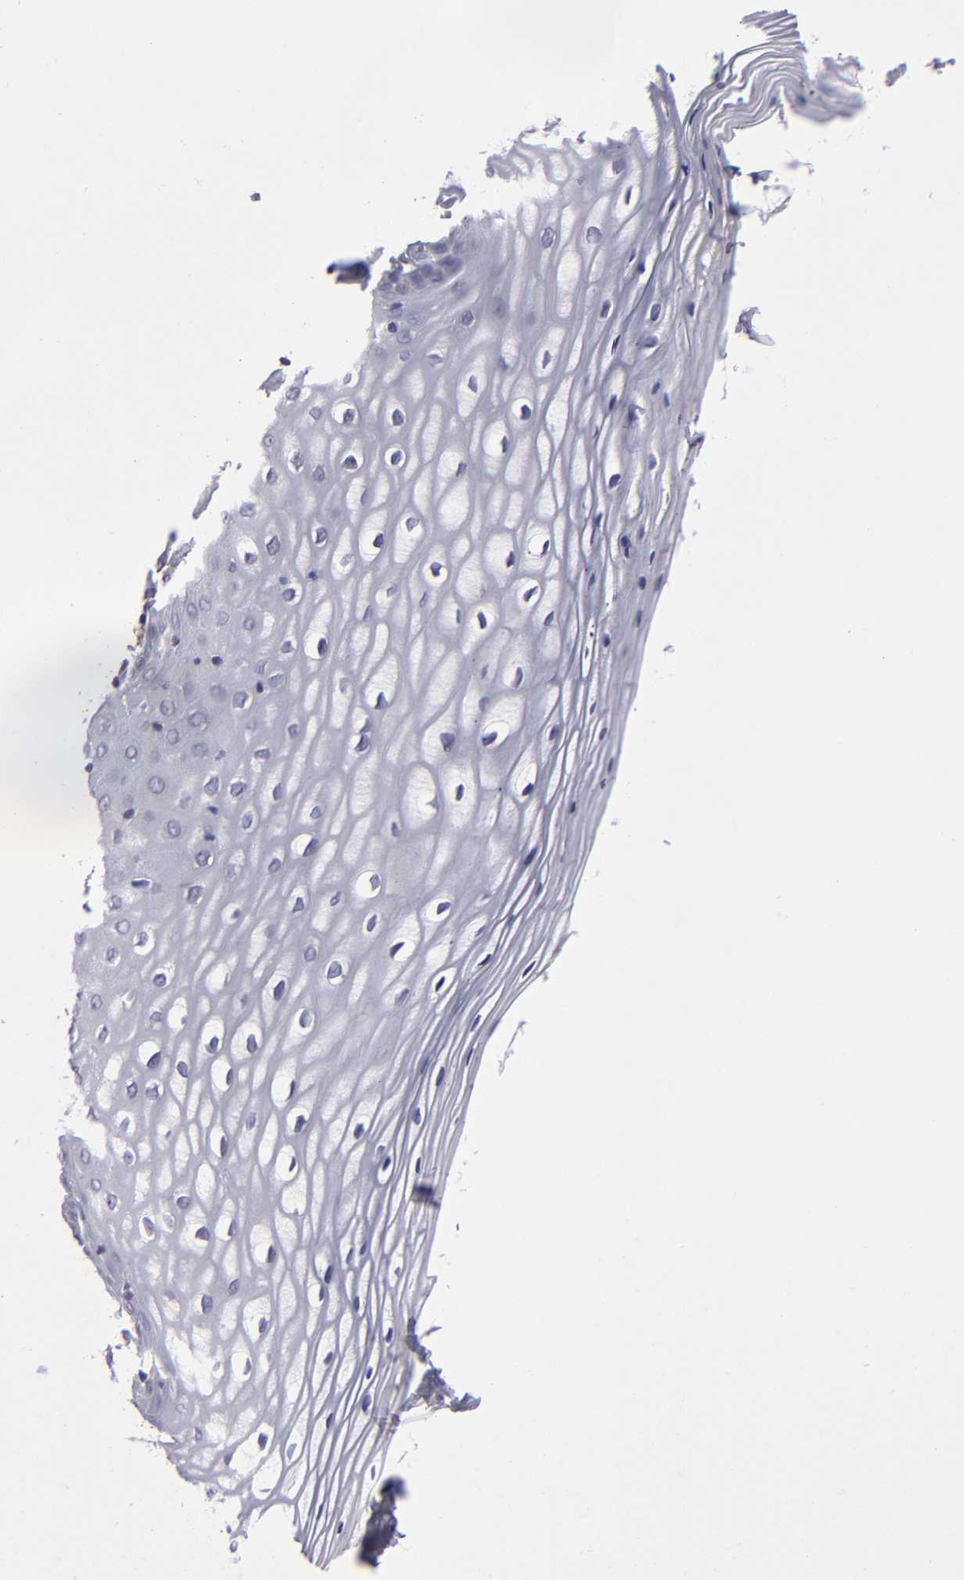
{"staining": {"intensity": "weak", "quantity": "<25%", "location": "cytoplasmic/membranous"}, "tissue": "vagina", "cell_type": "Squamous epithelial cells", "image_type": "normal", "snomed": [{"axis": "morphology", "description": "Normal tissue, NOS"}, {"axis": "topography", "description": "Vagina"}], "caption": "Vagina was stained to show a protein in brown. There is no significant staining in squamous epithelial cells.", "gene": "ZNF175", "patient": {"sex": "female", "age": 55}}